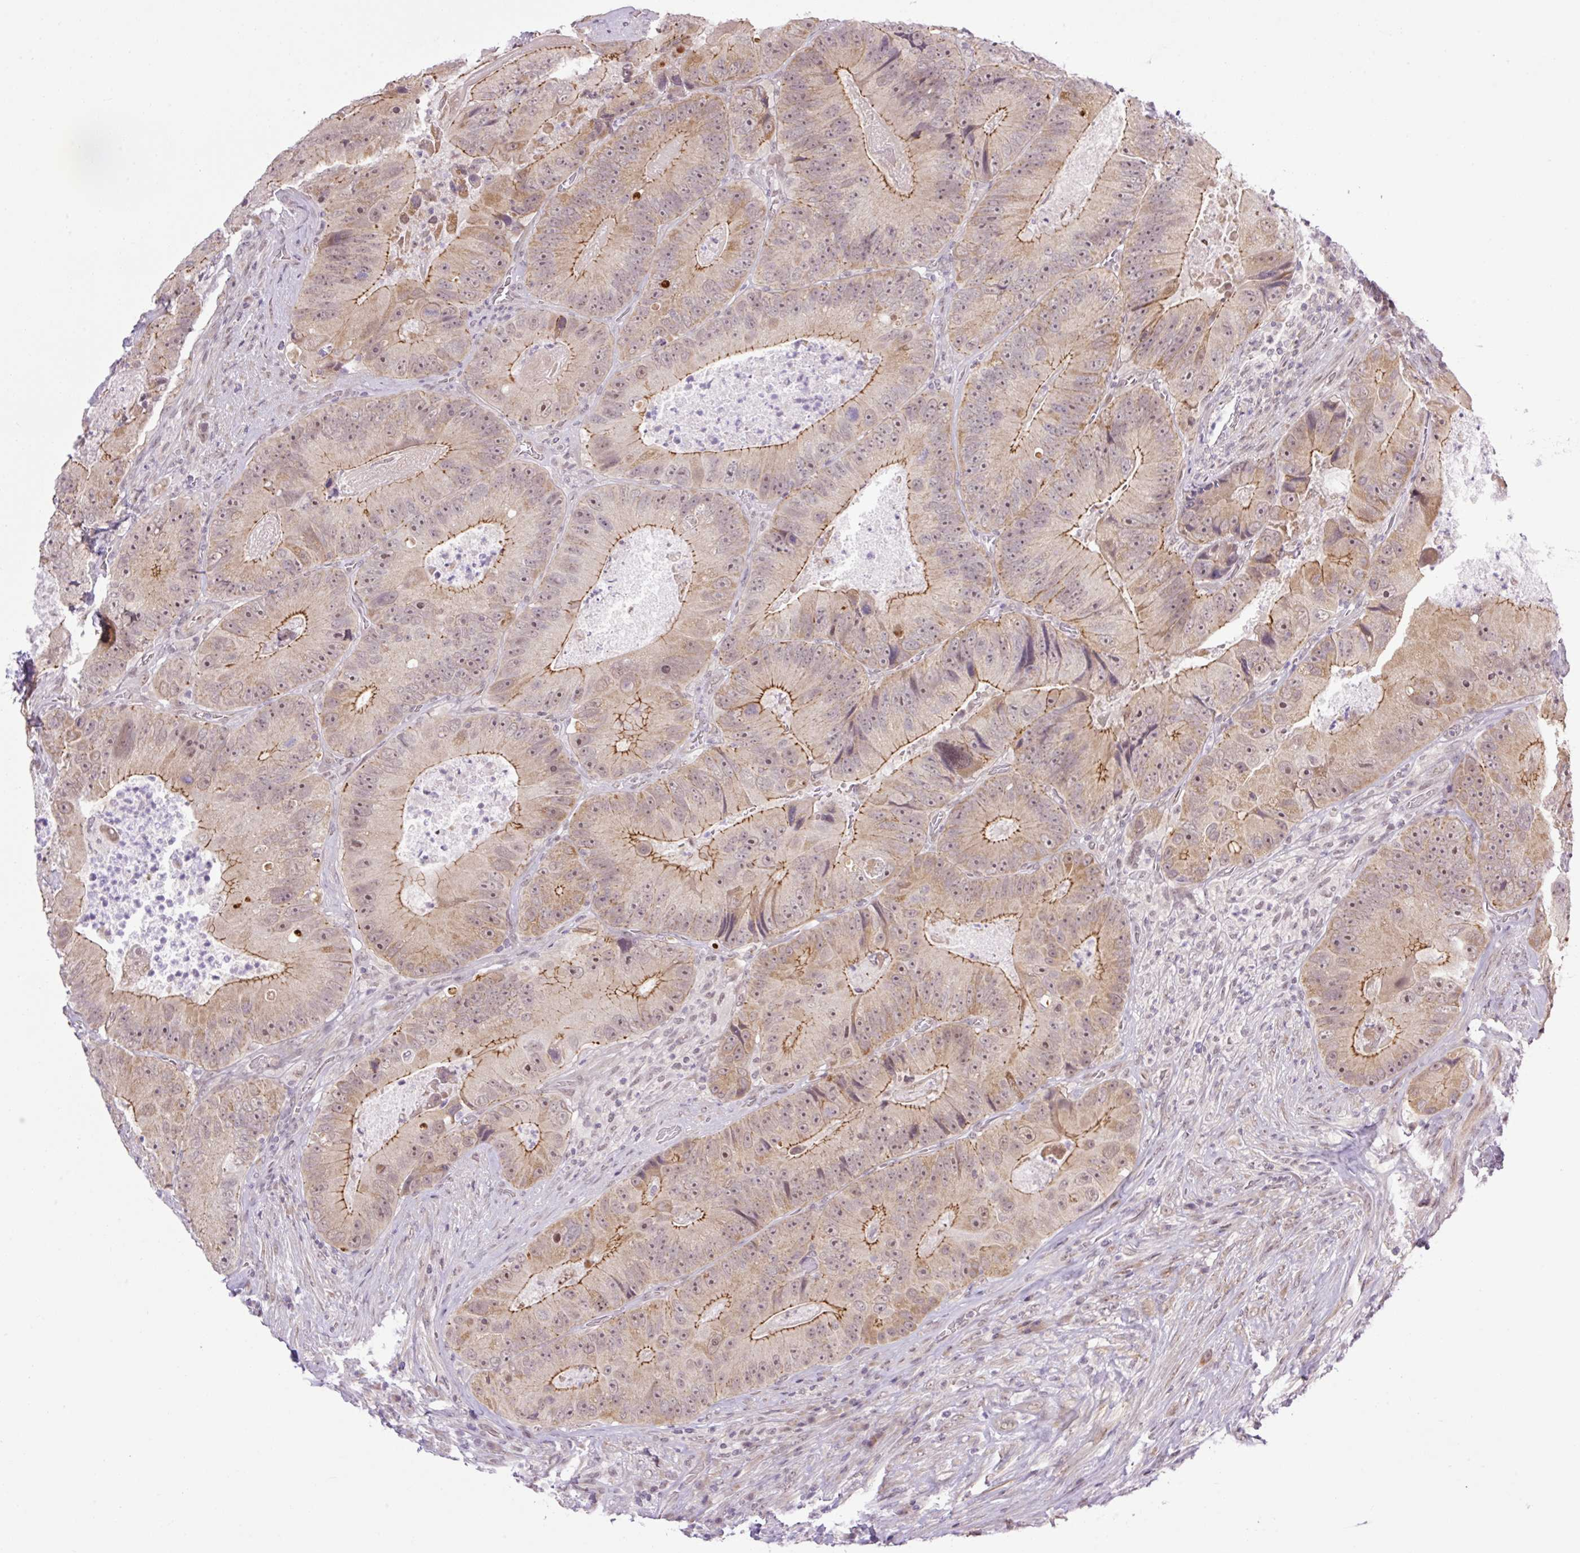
{"staining": {"intensity": "moderate", "quantity": ">75%", "location": "cytoplasmic/membranous,nuclear"}, "tissue": "colorectal cancer", "cell_type": "Tumor cells", "image_type": "cancer", "snomed": [{"axis": "morphology", "description": "Adenocarcinoma, NOS"}, {"axis": "topography", "description": "Colon"}], "caption": "A medium amount of moderate cytoplasmic/membranous and nuclear expression is present in about >75% of tumor cells in colorectal adenocarcinoma tissue.", "gene": "ICE1", "patient": {"sex": "female", "age": 86}}